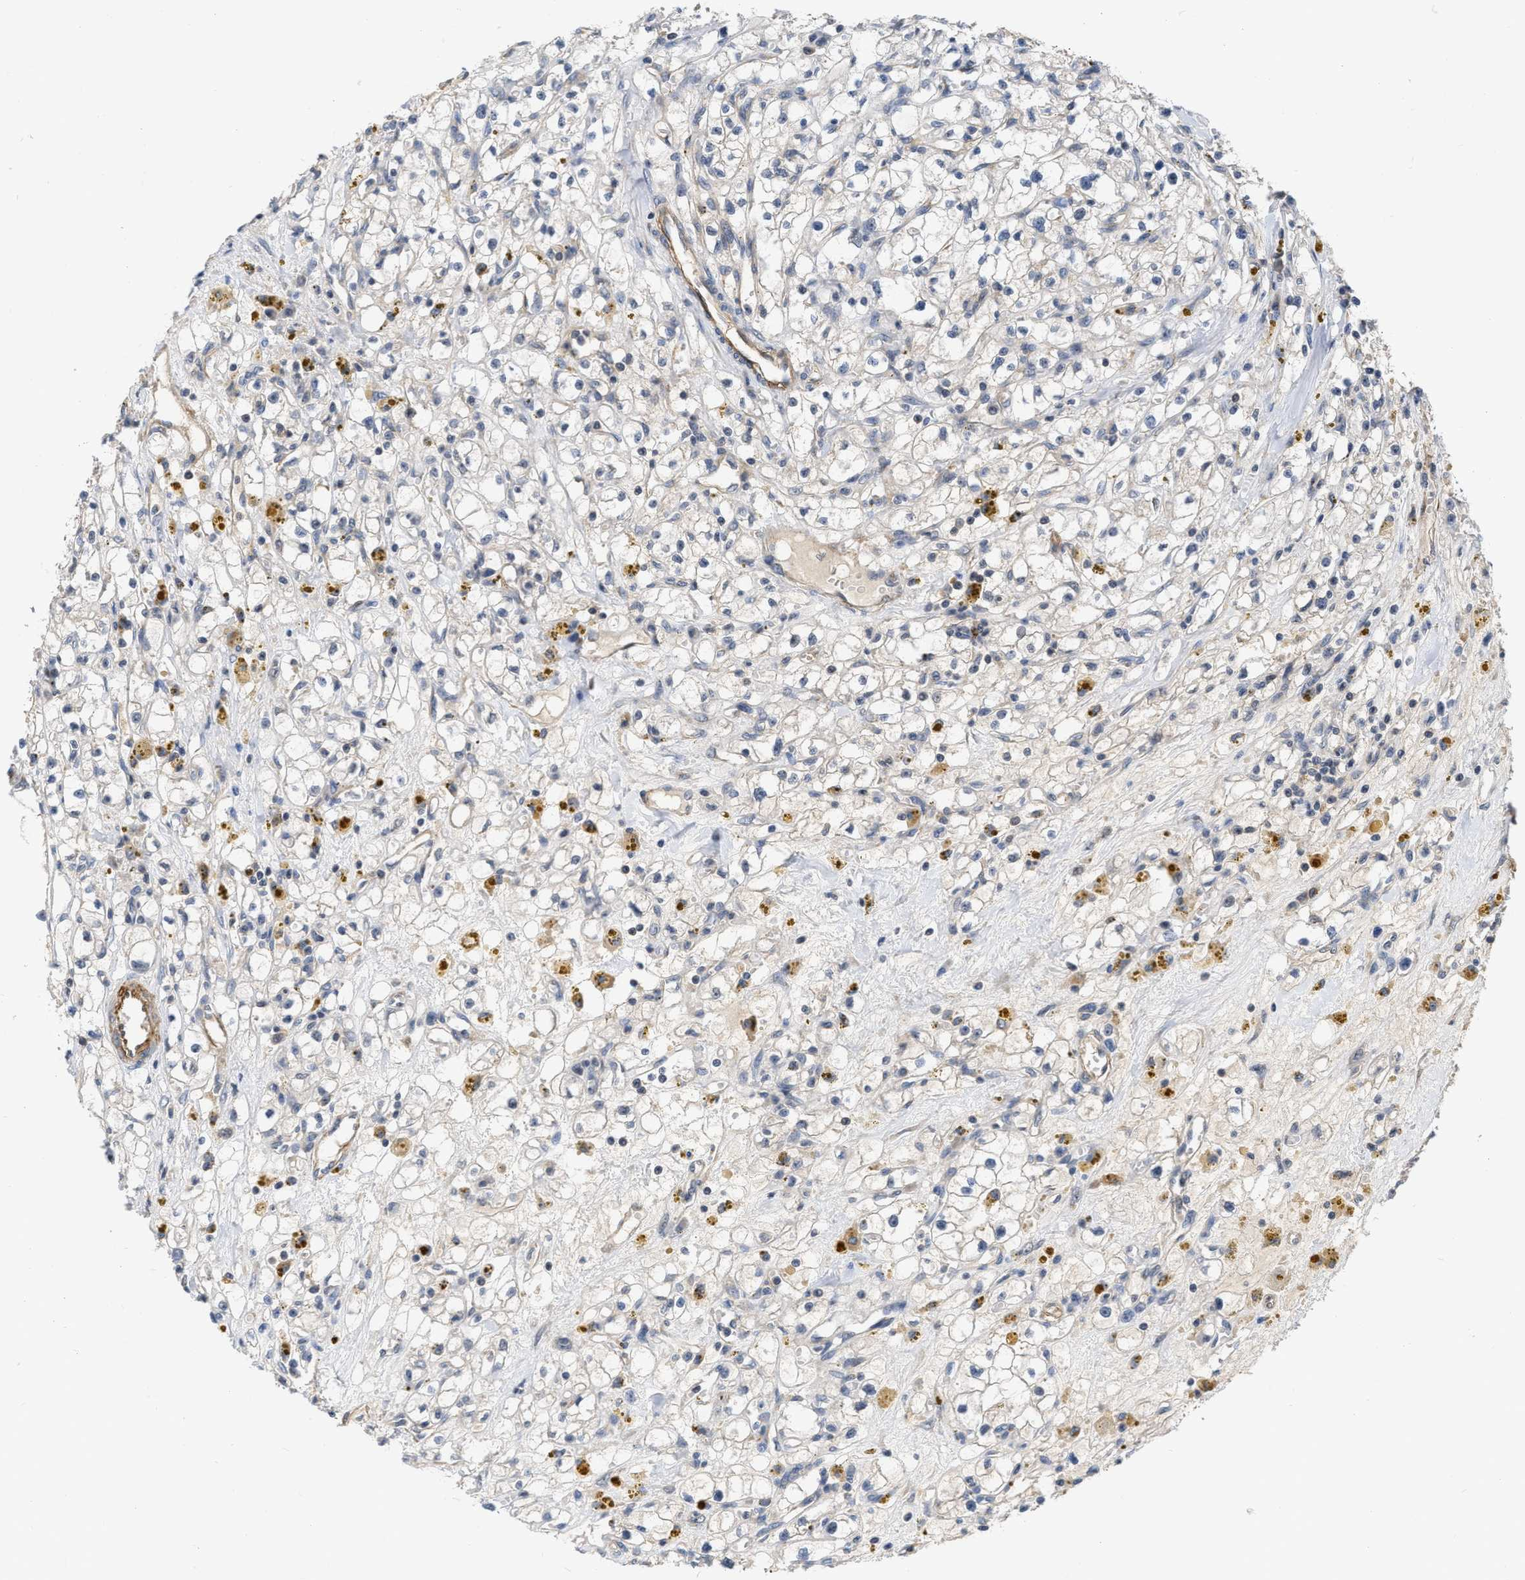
{"staining": {"intensity": "negative", "quantity": "none", "location": "none"}, "tissue": "renal cancer", "cell_type": "Tumor cells", "image_type": "cancer", "snomed": [{"axis": "morphology", "description": "Adenocarcinoma, NOS"}, {"axis": "topography", "description": "Kidney"}], "caption": "The IHC photomicrograph has no significant positivity in tumor cells of adenocarcinoma (renal) tissue.", "gene": "NAPEPLD", "patient": {"sex": "male", "age": 56}}